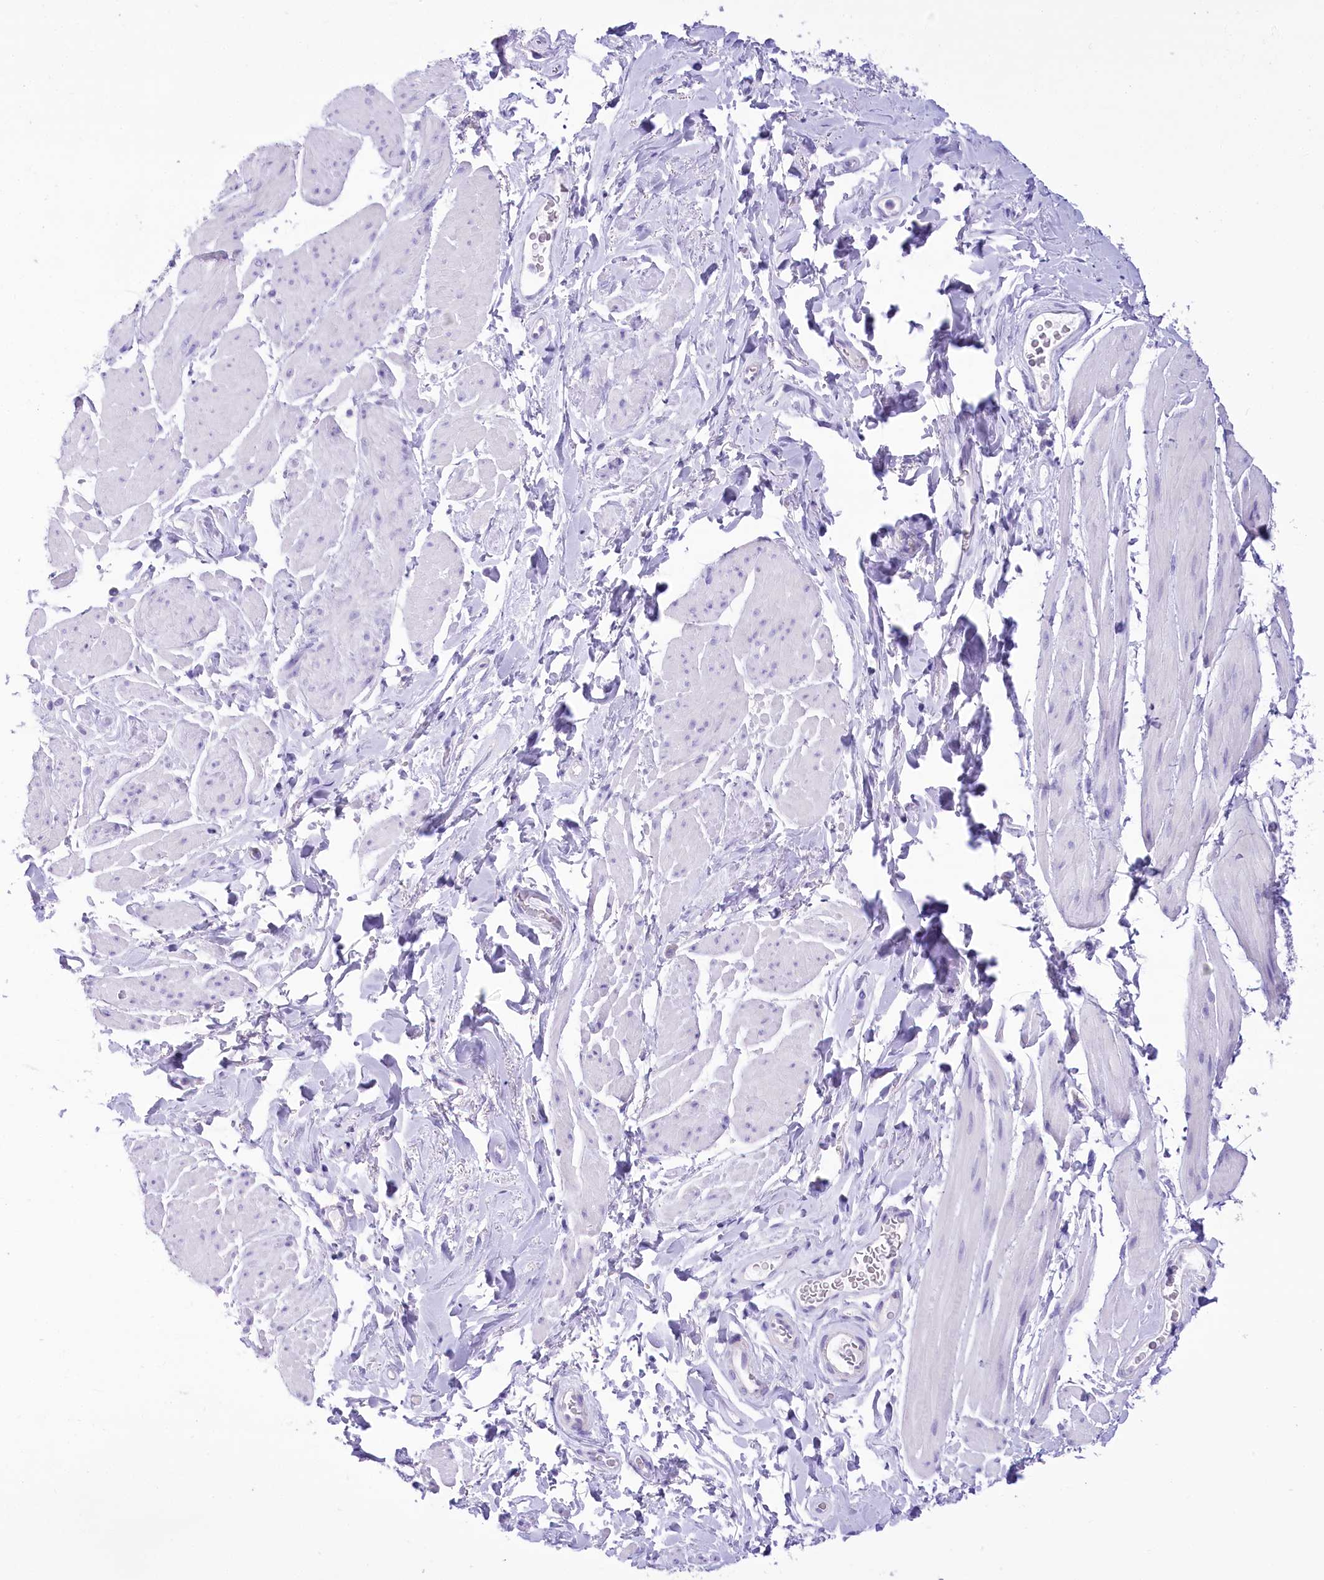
{"staining": {"intensity": "negative", "quantity": "none", "location": "none"}, "tissue": "smooth muscle", "cell_type": "Smooth muscle cells", "image_type": "normal", "snomed": [{"axis": "morphology", "description": "Normal tissue, NOS"}, {"axis": "topography", "description": "Smooth muscle"}, {"axis": "topography", "description": "Peripheral nerve tissue"}], "caption": "The immunohistochemistry micrograph has no significant staining in smooth muscle cells of smooth muscle.", "gene": "PBLD", "patient": {"sex": "male", "age": 69}}